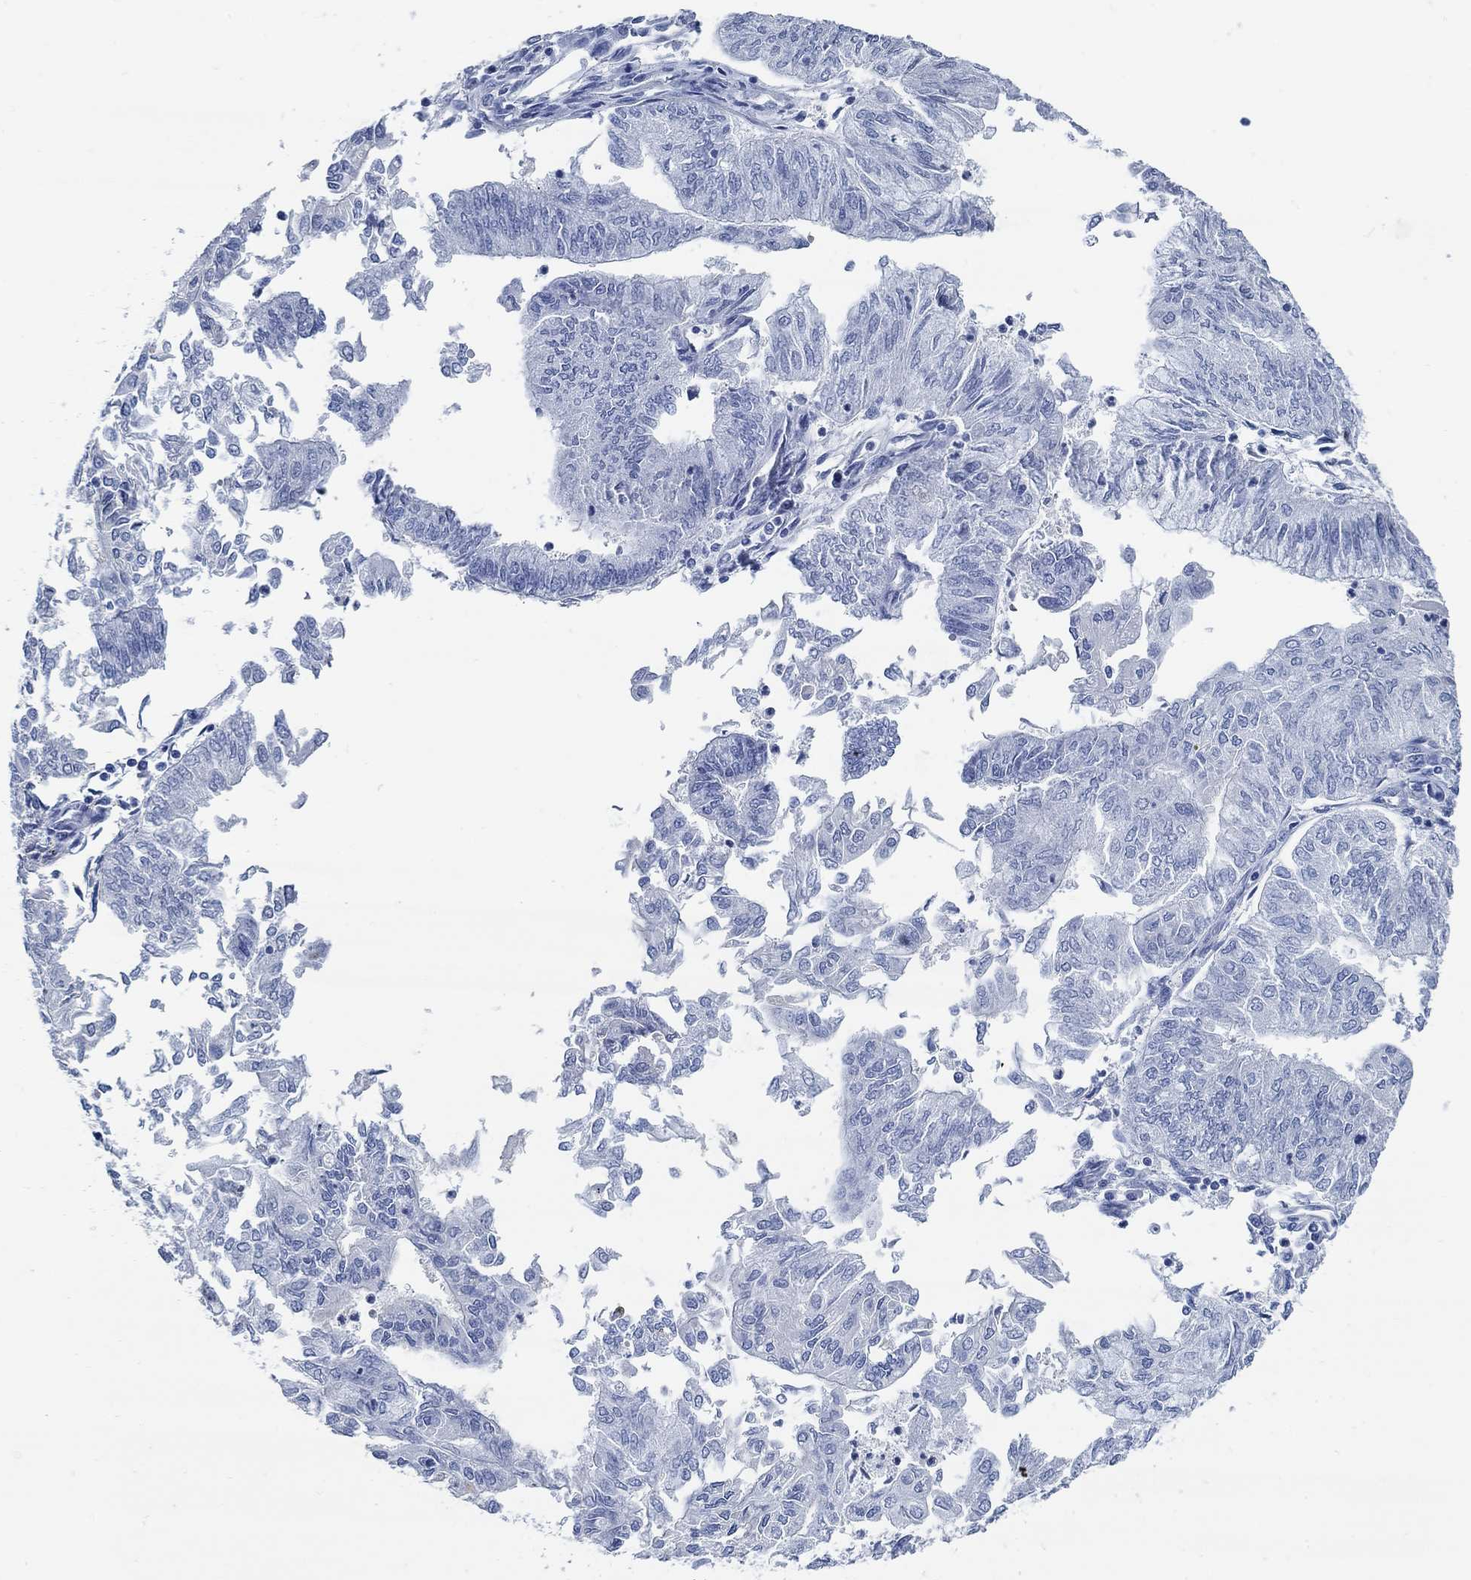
{"staining": {"intensity": "negative", "quantity": "none", "location": "none"}, "tissue": "endometrial cancer", "cell_type": "Tumor cells", "image_type": "cancer", "snomed": [{"axis": "morphology", "description": "Adenocarcinoma, NOS"}, {"axis": "topography", "description": "Endometrium"}], "caption": "Tumor cells show no significant staining in endometrial cancer. (Brightfield microscopy of DAB (3,3'-diaminobenzidine) immunohistochemistry at high magnification).", "gene": "SLC45A1", "patient": {"sex": "female", "age": 59}}